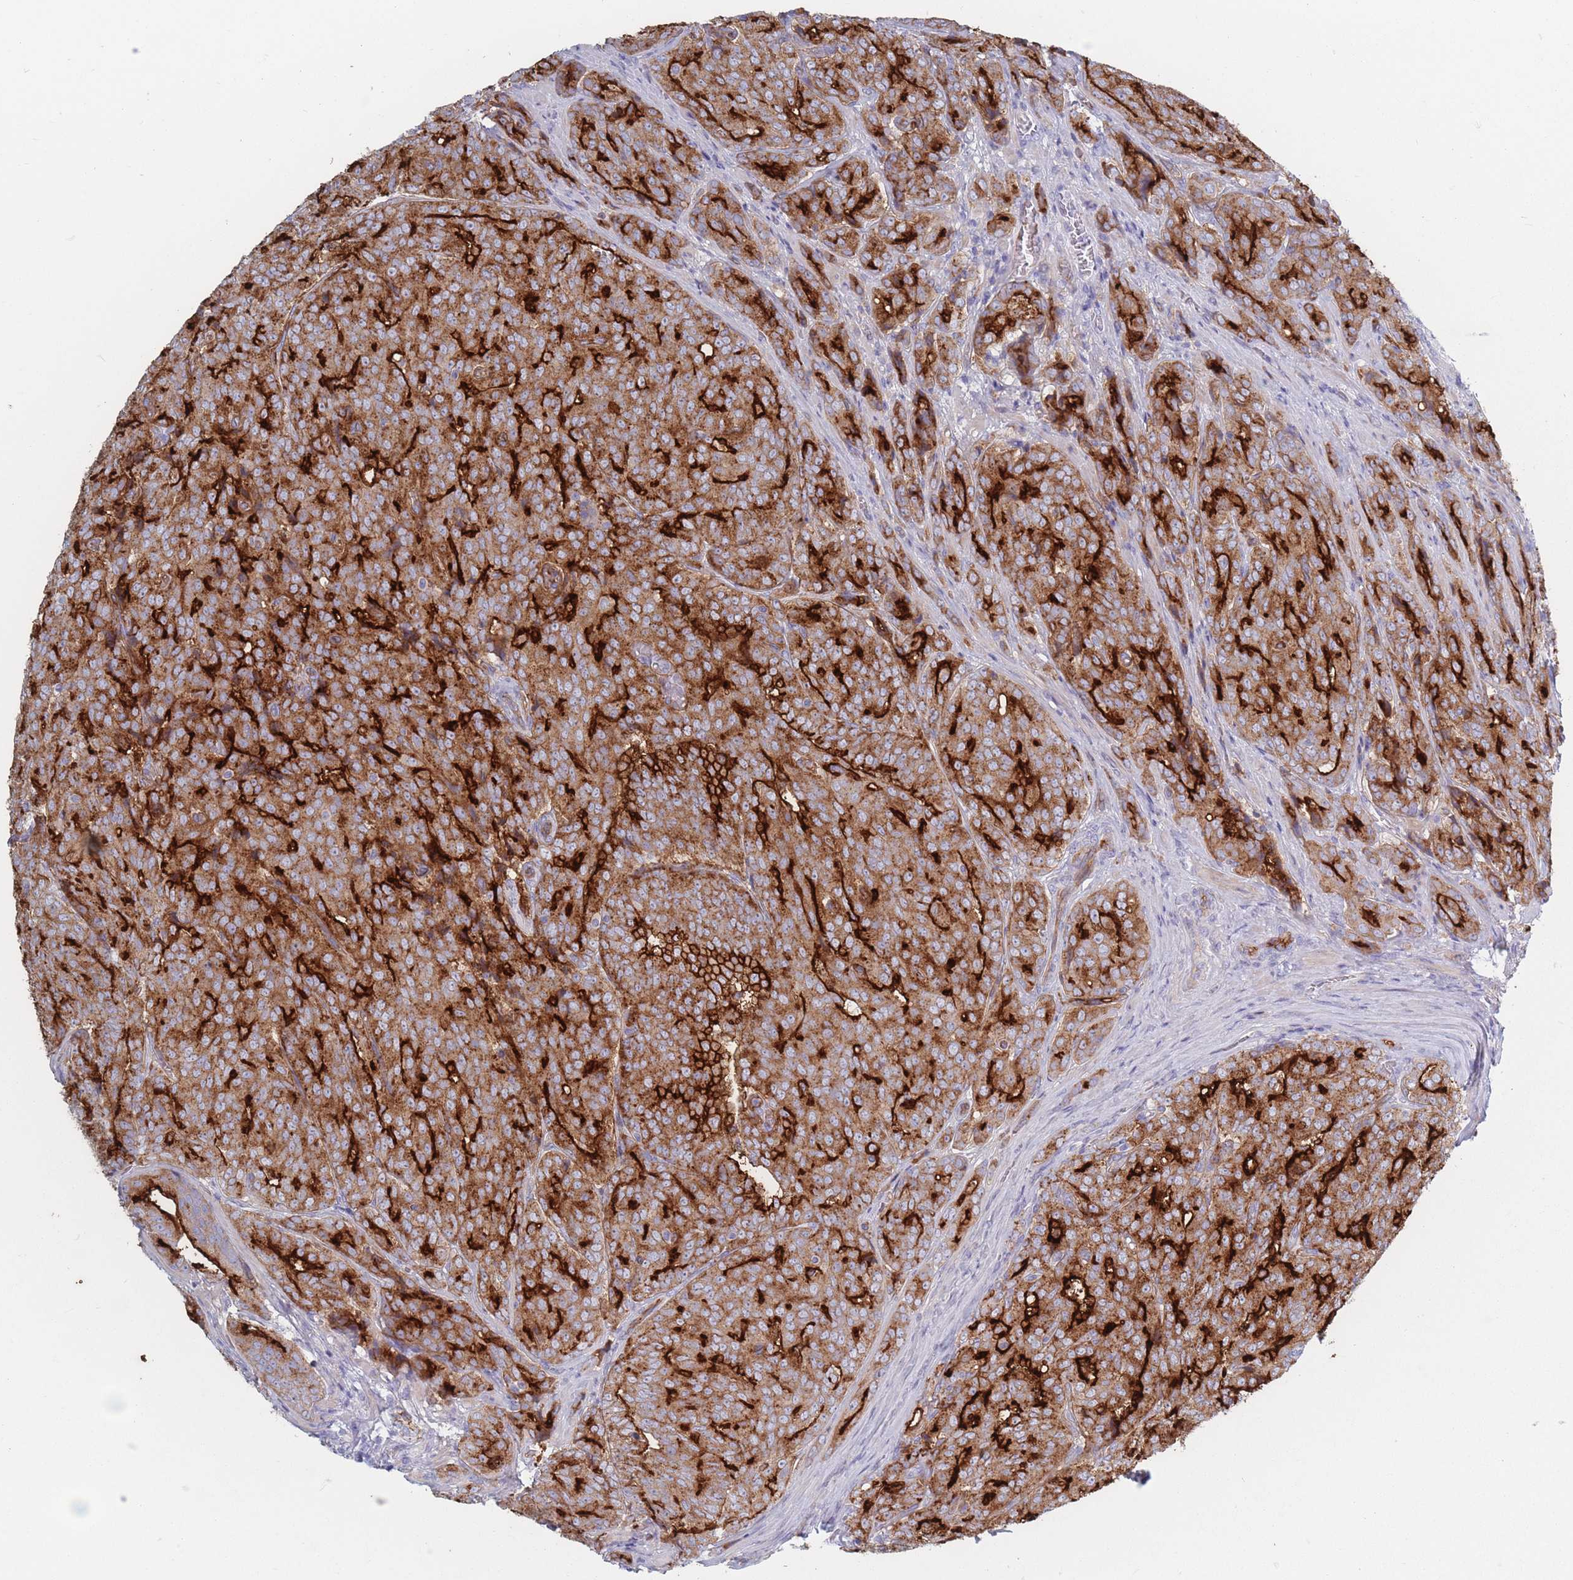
{"staining": {"intensity": "strong", "quantity": ">75%", "location": "cytoplasmic/membranous"}, "tissue": "prostate cancer", "cell_type": "Tumor cells", "image_type": "cancer", "snomed": [{"axis": "morphology", "description": "Adenocarcinoma, High grade"}, {"axis": "topography", "description": "Prostate"}], "caption": "A brown stain labels strong cytoplasmic/membranous positivity of a protein in human high-grade adenocarcinoma (prostate) tumor cells.", "gene": "PLPP1", "patient": {"sex": "male", "age": 68}}